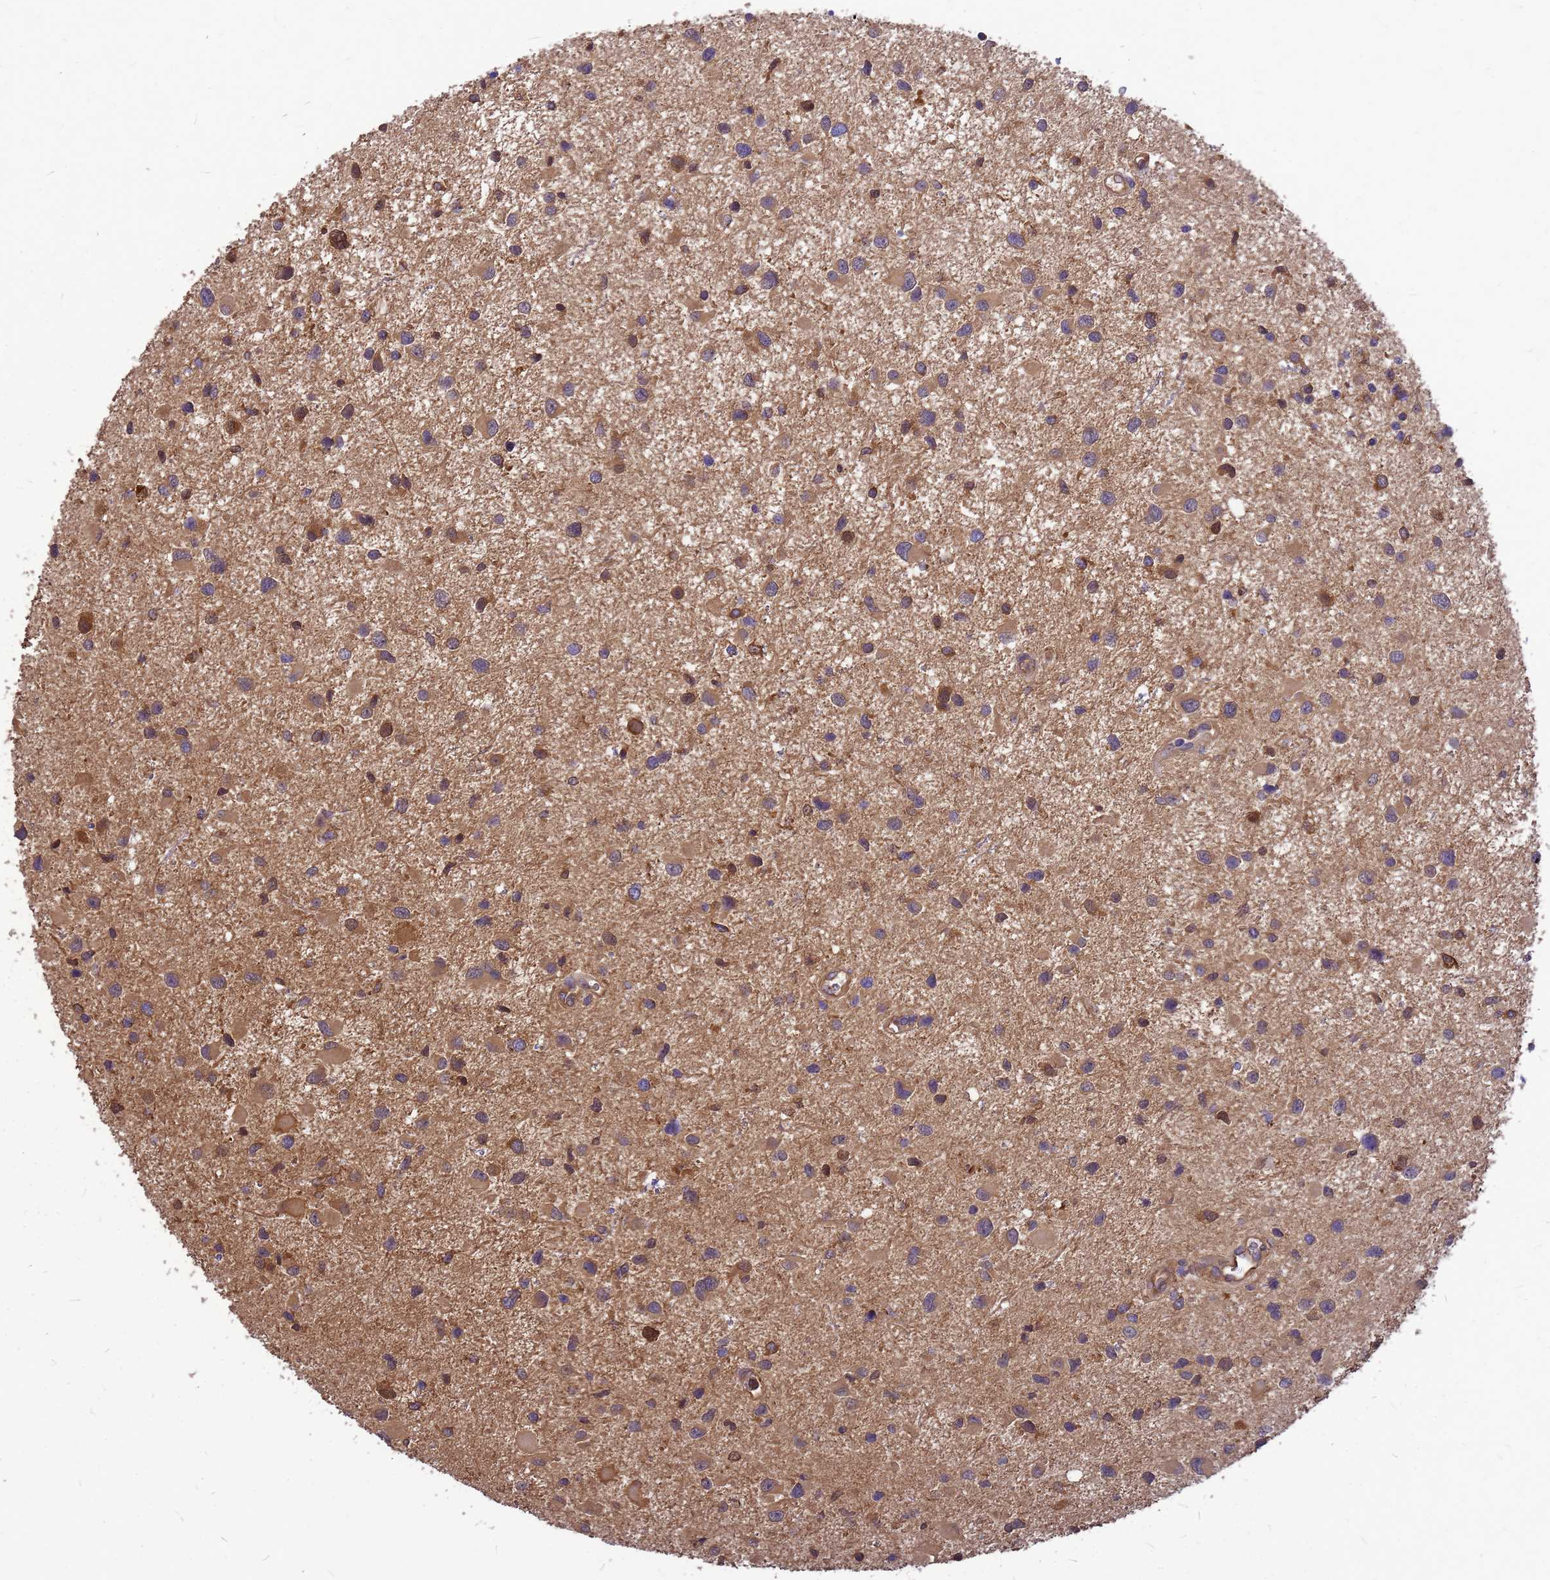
{"staining": {"intensity": "moderate", "quantity": "<25%", "location": "cytoplasmic/membranous"}, "tissue": "glioma", "cell_type": "Tumor cells", "image_type": "cancer", "snomed": [{"axis": "morphology", "description": "Glioma, malignant, Low grade"}, {"axis": "topography", "description": "Brain"}], "caption": "Human malignant glioma (low-grade) stained with a protein marker demonstrates moderate staining in tumor cells.", "gene": "GID4", "patient": {"sex": "female", "age": 32}}